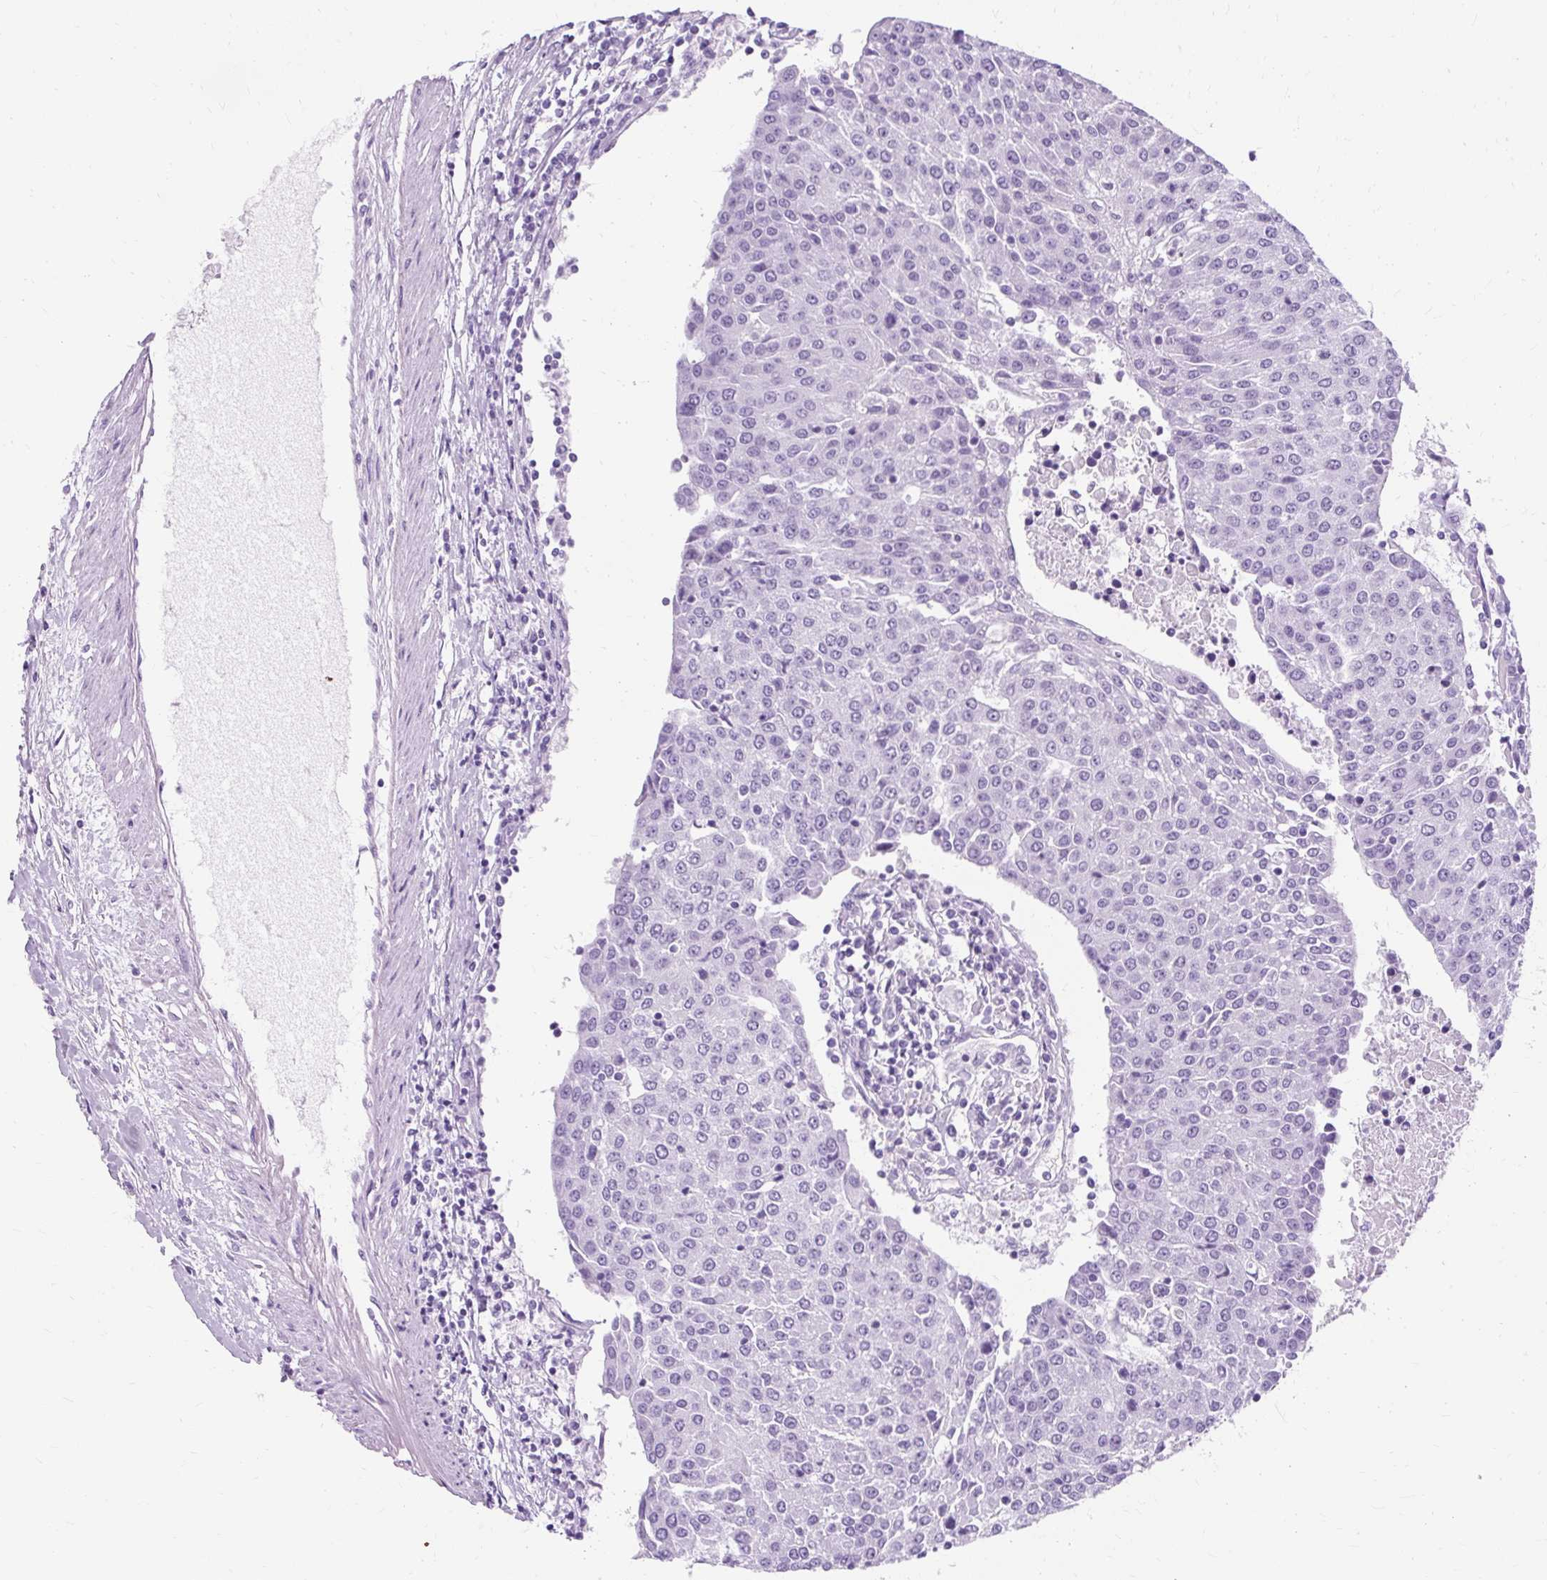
{"staining": {"intensity": "negative", "quantity": "none", "location": "none"}, "tissue": "urothelial cancer", "cell_type": "Tumor cells", "image_type": "cancer", "snomed": [{"axis": "morphology", "description": "Urothelial carcinoma, High grade"}, {"axis": "topography", "description": "Urinary bladder"}], "caption": "Immunohistochemical staining of human urothelial cancer reveals no significant positivity in tumor cells.", "gene": "TMEM89", "patient": {"sex": "female", "age": 85}}